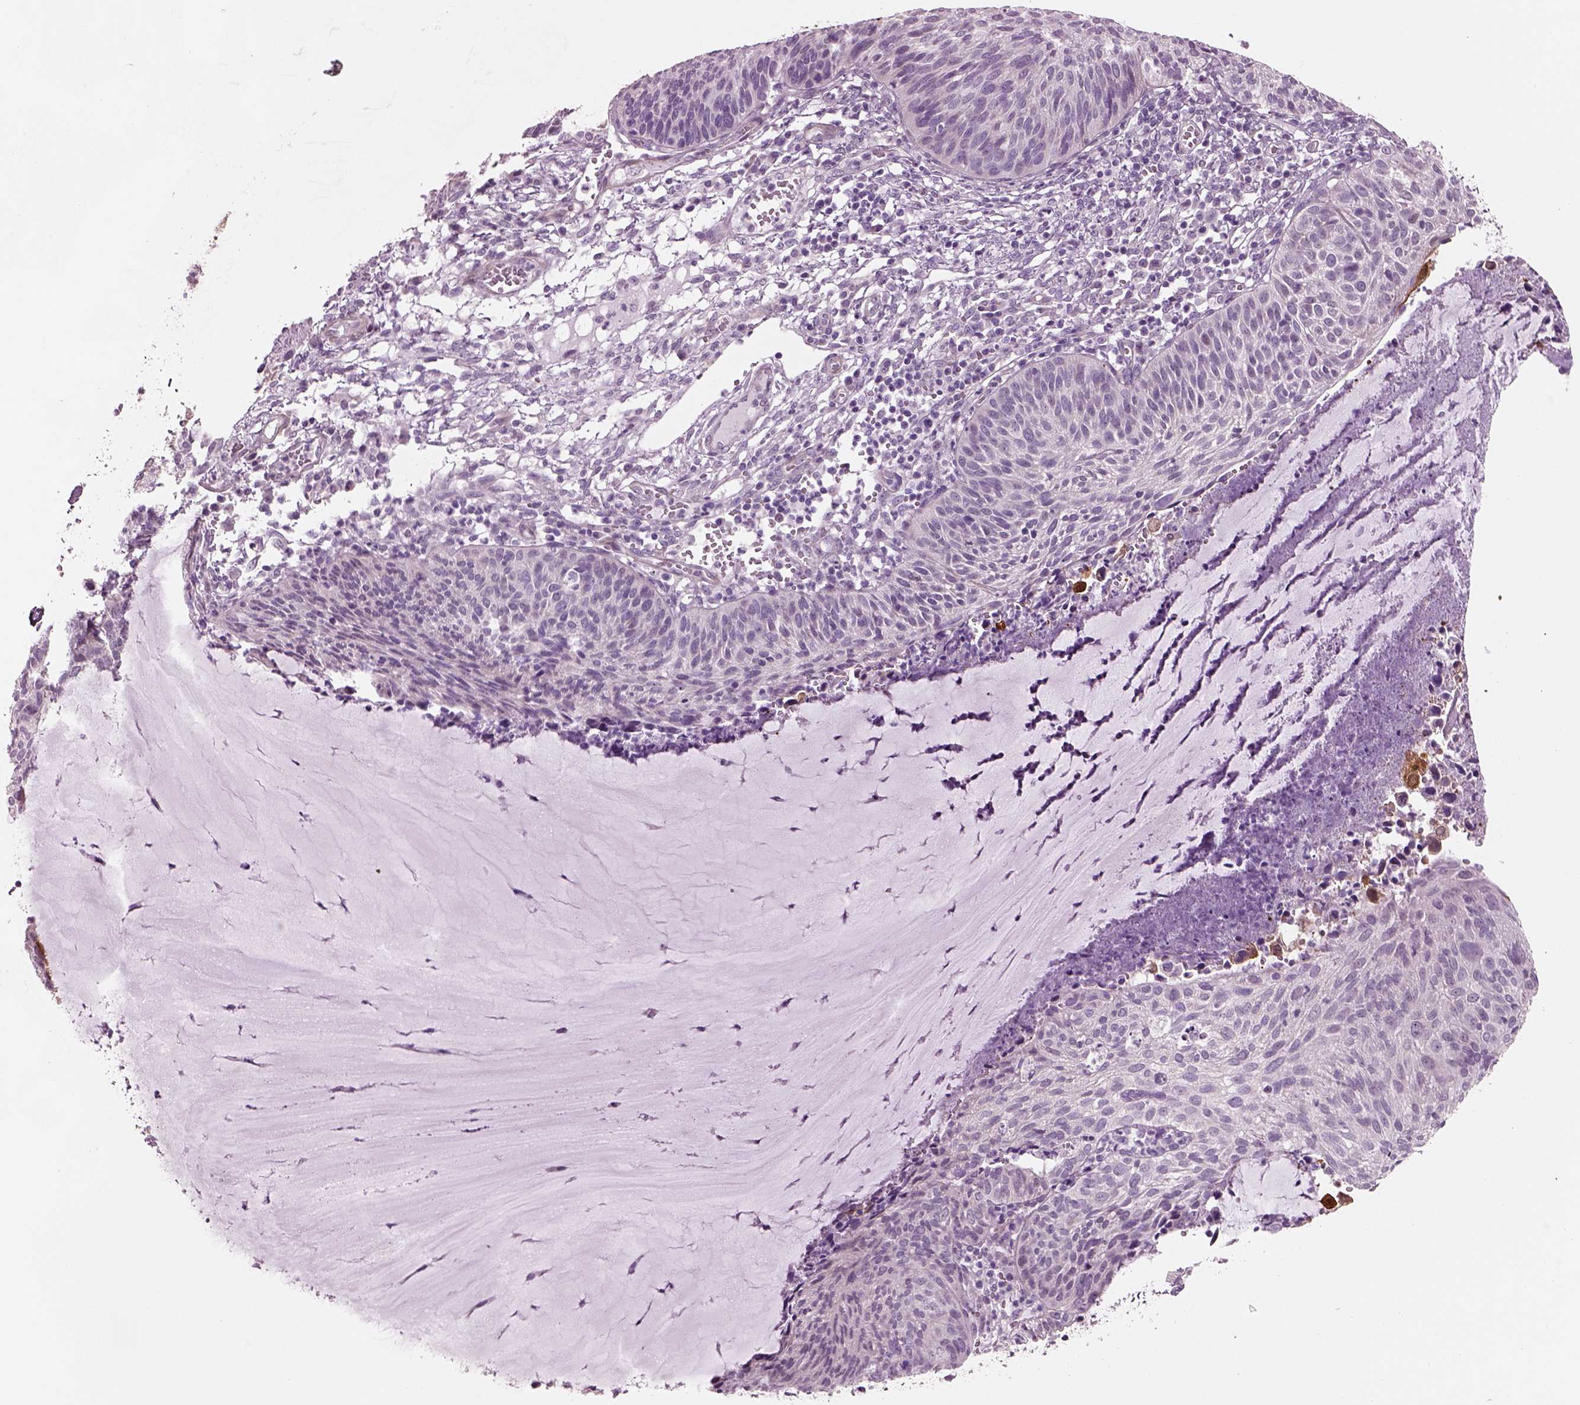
{"staining": {"intensity": "moderate", "quantity": "<25%", "location": "cytoplasmic/membranous,nuclear"}, "tissue": "cervical cancer", "cell_type": "Tumor cells", "image_type": "cancer", "snomed": [{"axis": "morphology", "description": "Squamous cell carcinoma, NOS"}, {"axis": "topography", "description": "Cervix"}], "caption": "Protein expression analysis of squamous cell carcinoma (cervical) exhibits moderate cytoplasmic/membranous and nuclear expression in about <25% of tumor cells.", "gene": "SCML2", "patient": {"sex": "female", "age": 36}}